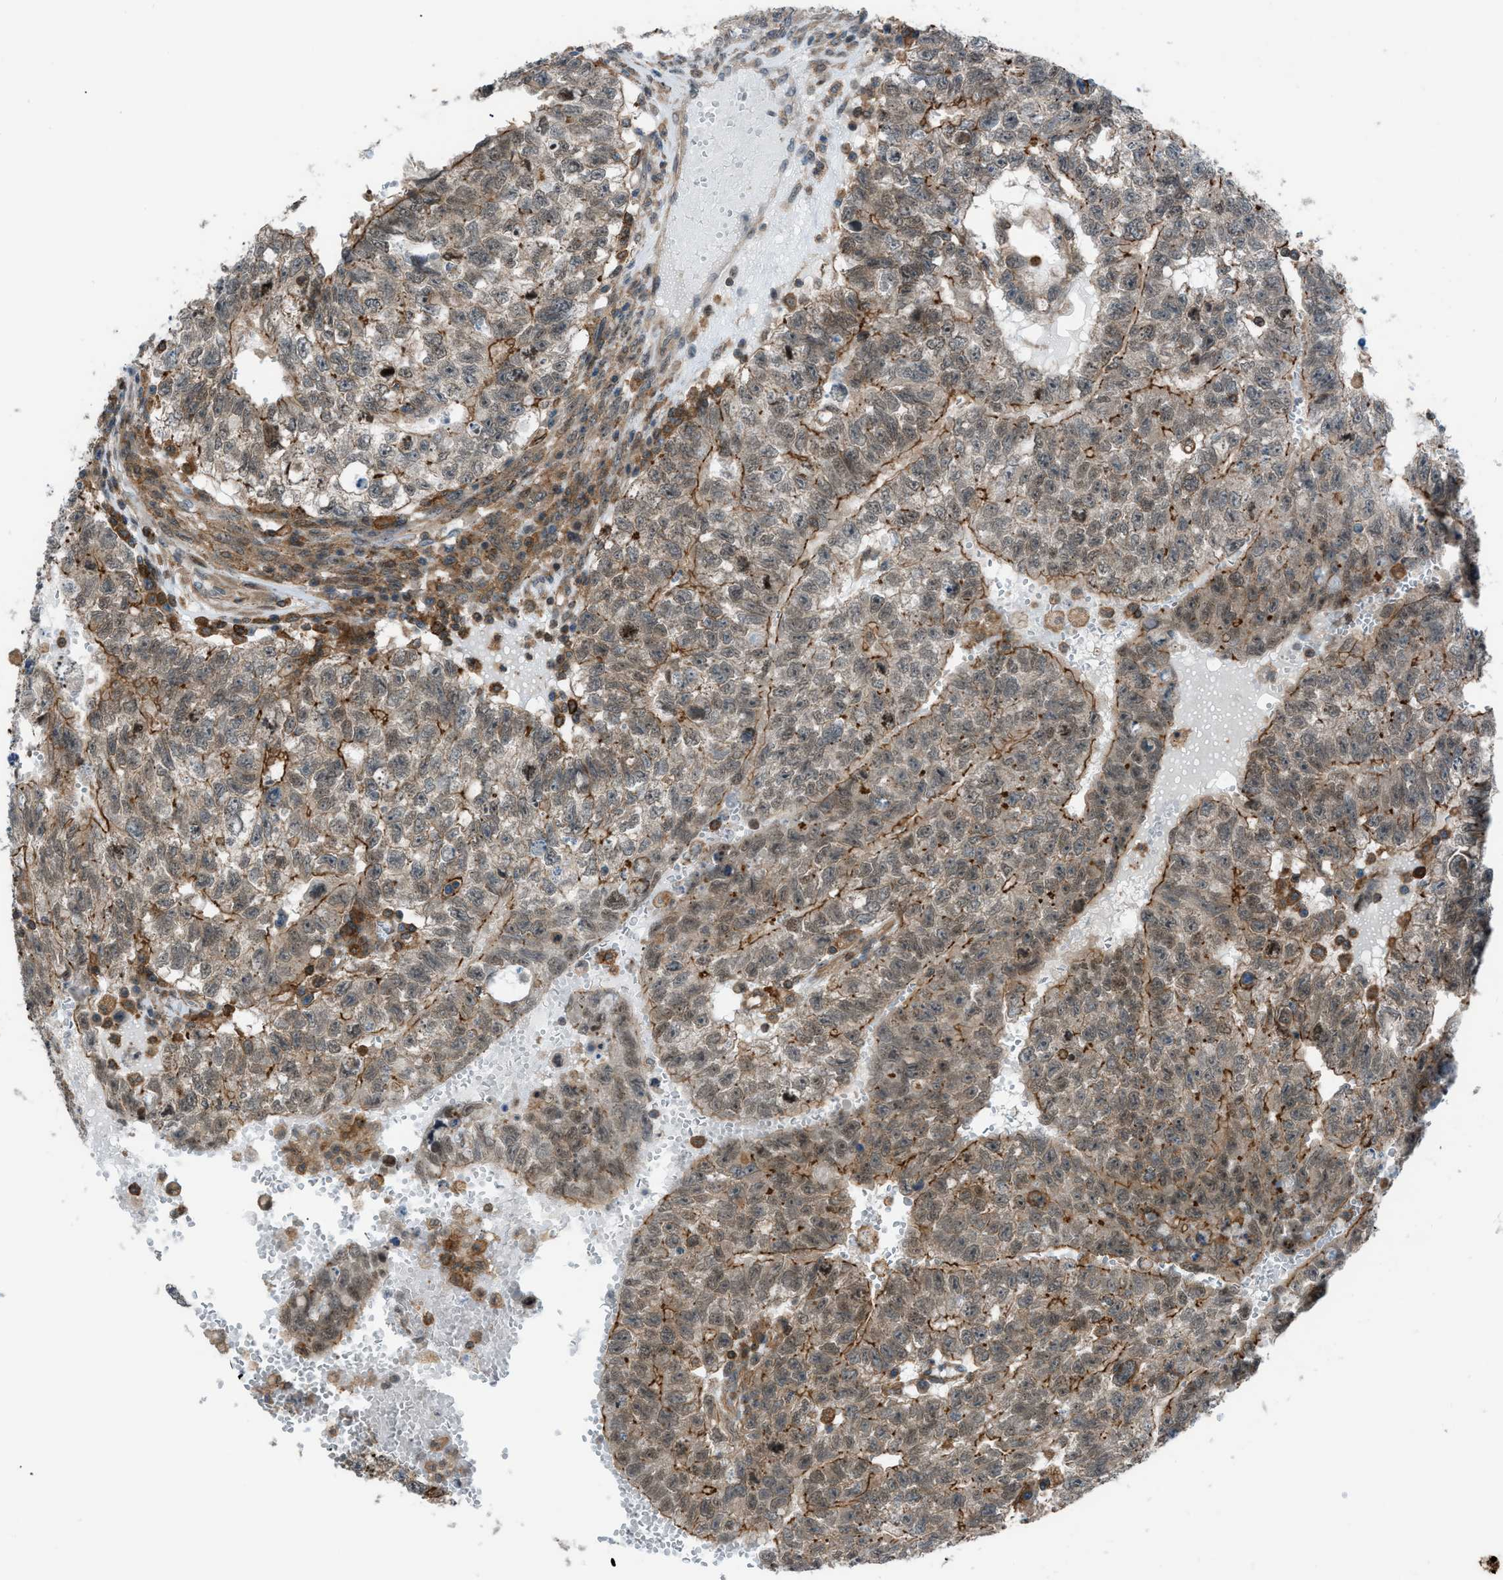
{"staining": {"intensity": "moderate", "quantity": "25%-75%", "location": "cytoplasmic/membranous"}, "tissue": "testis cancer", "cell_type": "Tumor cells", "image_type": "cancer", "snomed": [{"axis": "morphology", "description": "Seminoma, NOS"}, {"axis": "morphology", "description": "Carcinoma, Embryonal, NOS"}, {"axis": "topography", "description": "Testis"}], "caption": "DAB immunohistochemical staining of human seminoma (testis) reveals moderate cytoplasmic/membranous protein staining in about 25%-75% of tumor cells.", "gene": "DYRK1A", "patient": {"sex": "male", "age": 38}}